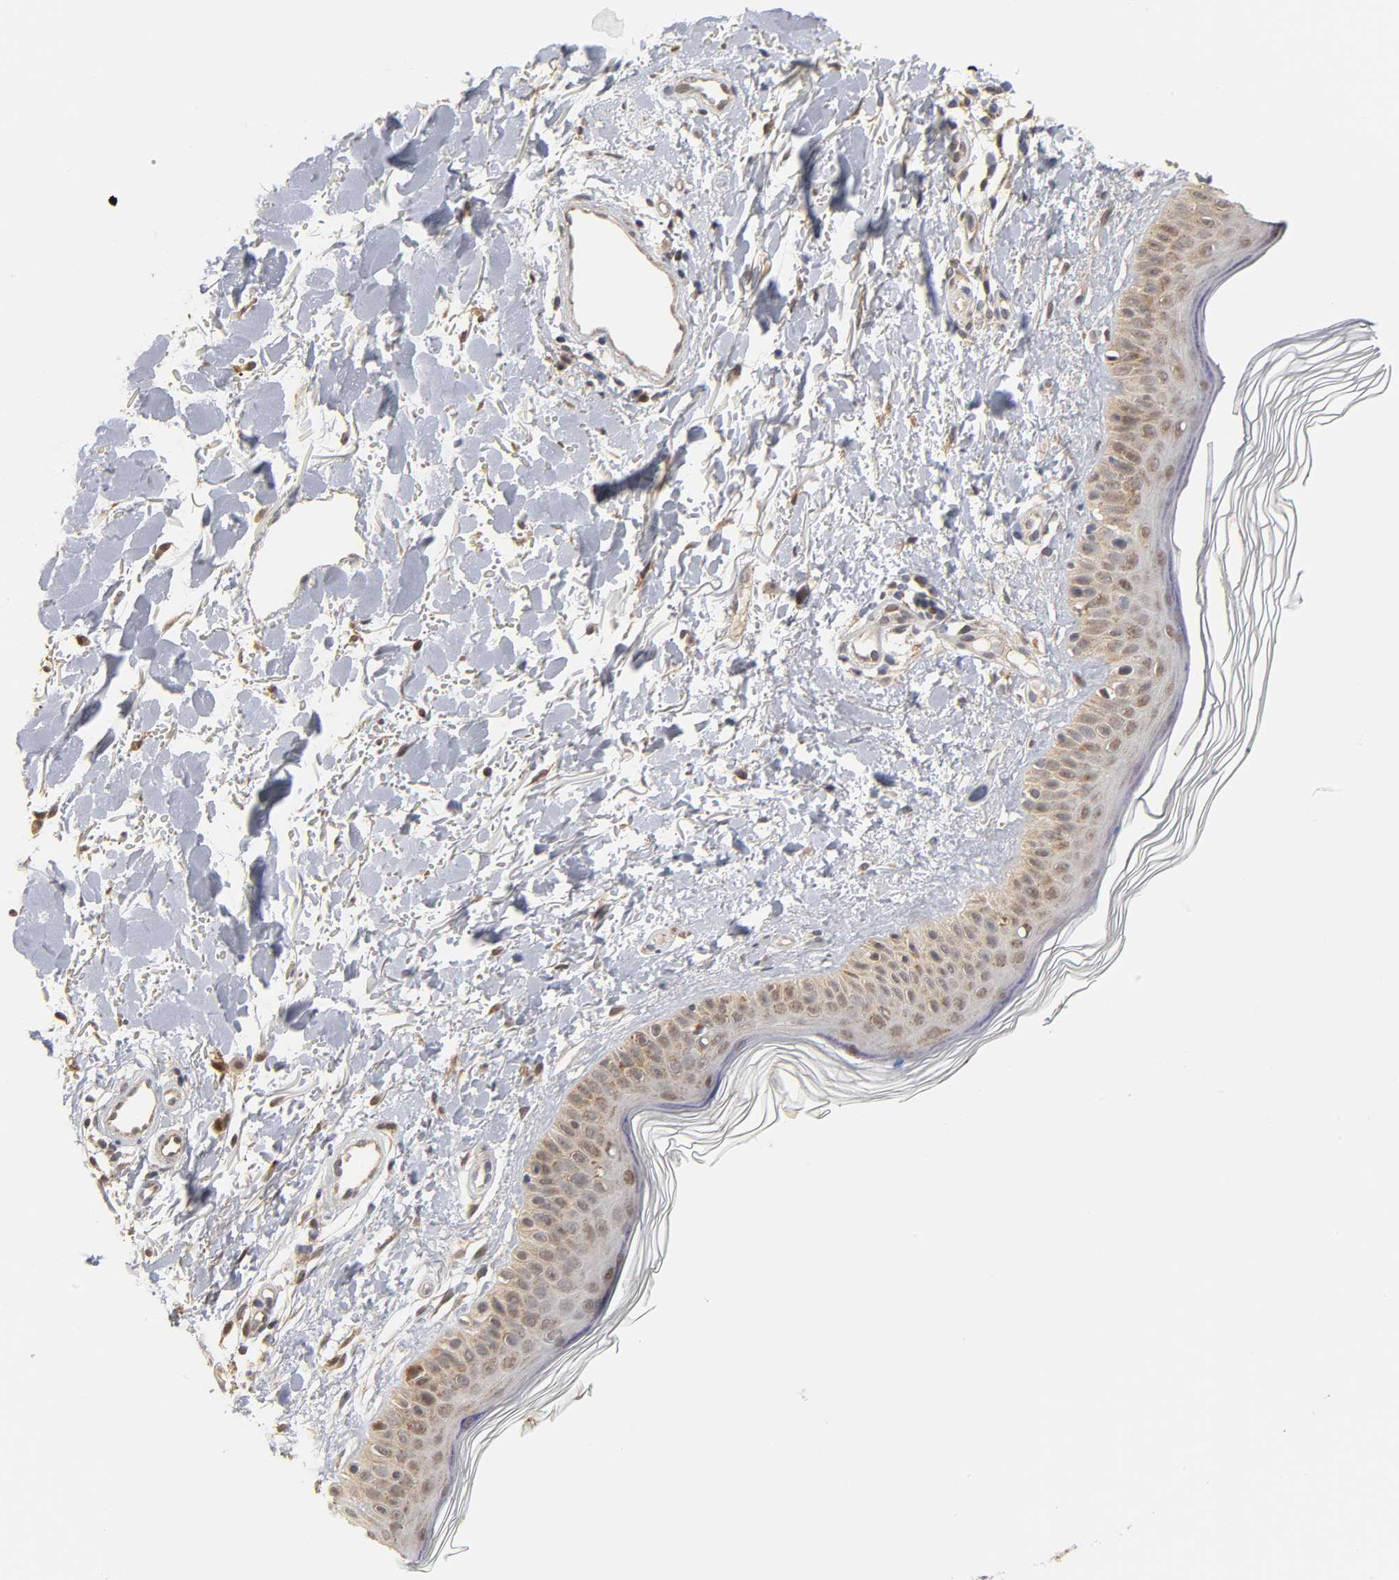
{"staining": {"intensity": "moderate", "quantity": ">75%", "location": "cytoplasmic/membranous"}, "tissue": "skin", "cell_type": "Fibroblasts", "image_type": "normal", "snomed": [{"axis": "morphology", "description": "Normal tissue, NOS"}, {"axis": "topography", "description": "Skin"}], "caption": "Brown immunohistochemical staining in normal skin displays moderate cytoplasmic/membranous staining in approximately >75% of fibroblasts. The staining was performed using DAB (3,3'-diaminobenzidine), with brown indicating positive protein expression. Nuclei are stained blue with hematoxylin.", "gene": "GSTZ1", "patient": {"sex": "male", "age": 71}}